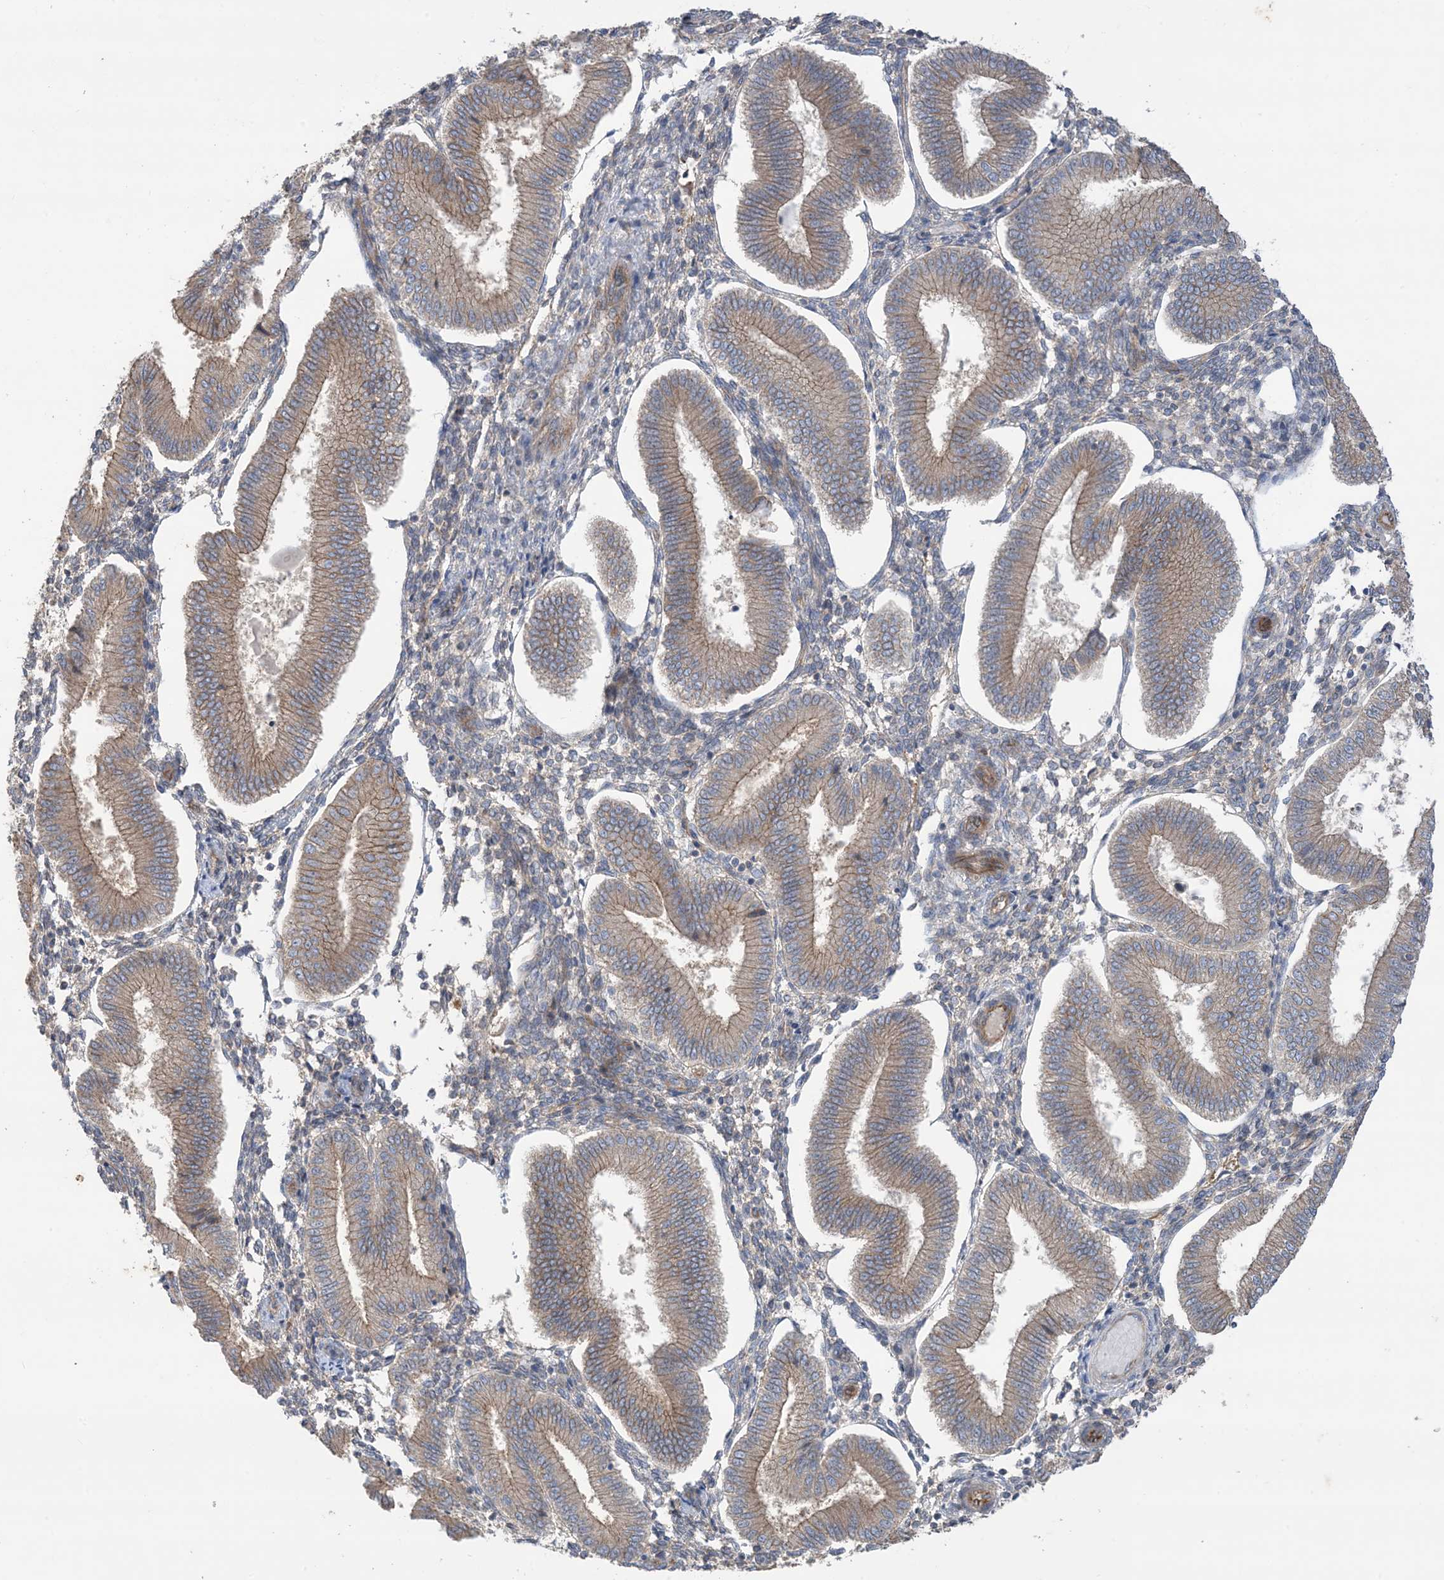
{"staining": {"intensity": "weak", "quantity": "<25%", "location": "cytoplasmic/membranous"}, "tissue": "endometrium", "cell_type": "Cells in endometrial stroma", "image_type": "normal", "snomed": [{"axis": "morphology", "description": "Normal tissue, NOS"}, {"axis": "topography", "description": "Endometrium"}], "caption": "This photomicrograph is of normal endometrium stained with immunohistochemistry (IHC) to label a protein in brown with the nuclei are counter-stained blue. There is no staining in cells in endometrial stroma.", "gene": "CCNY", "patient": {"sex": "female", "age": 39}}